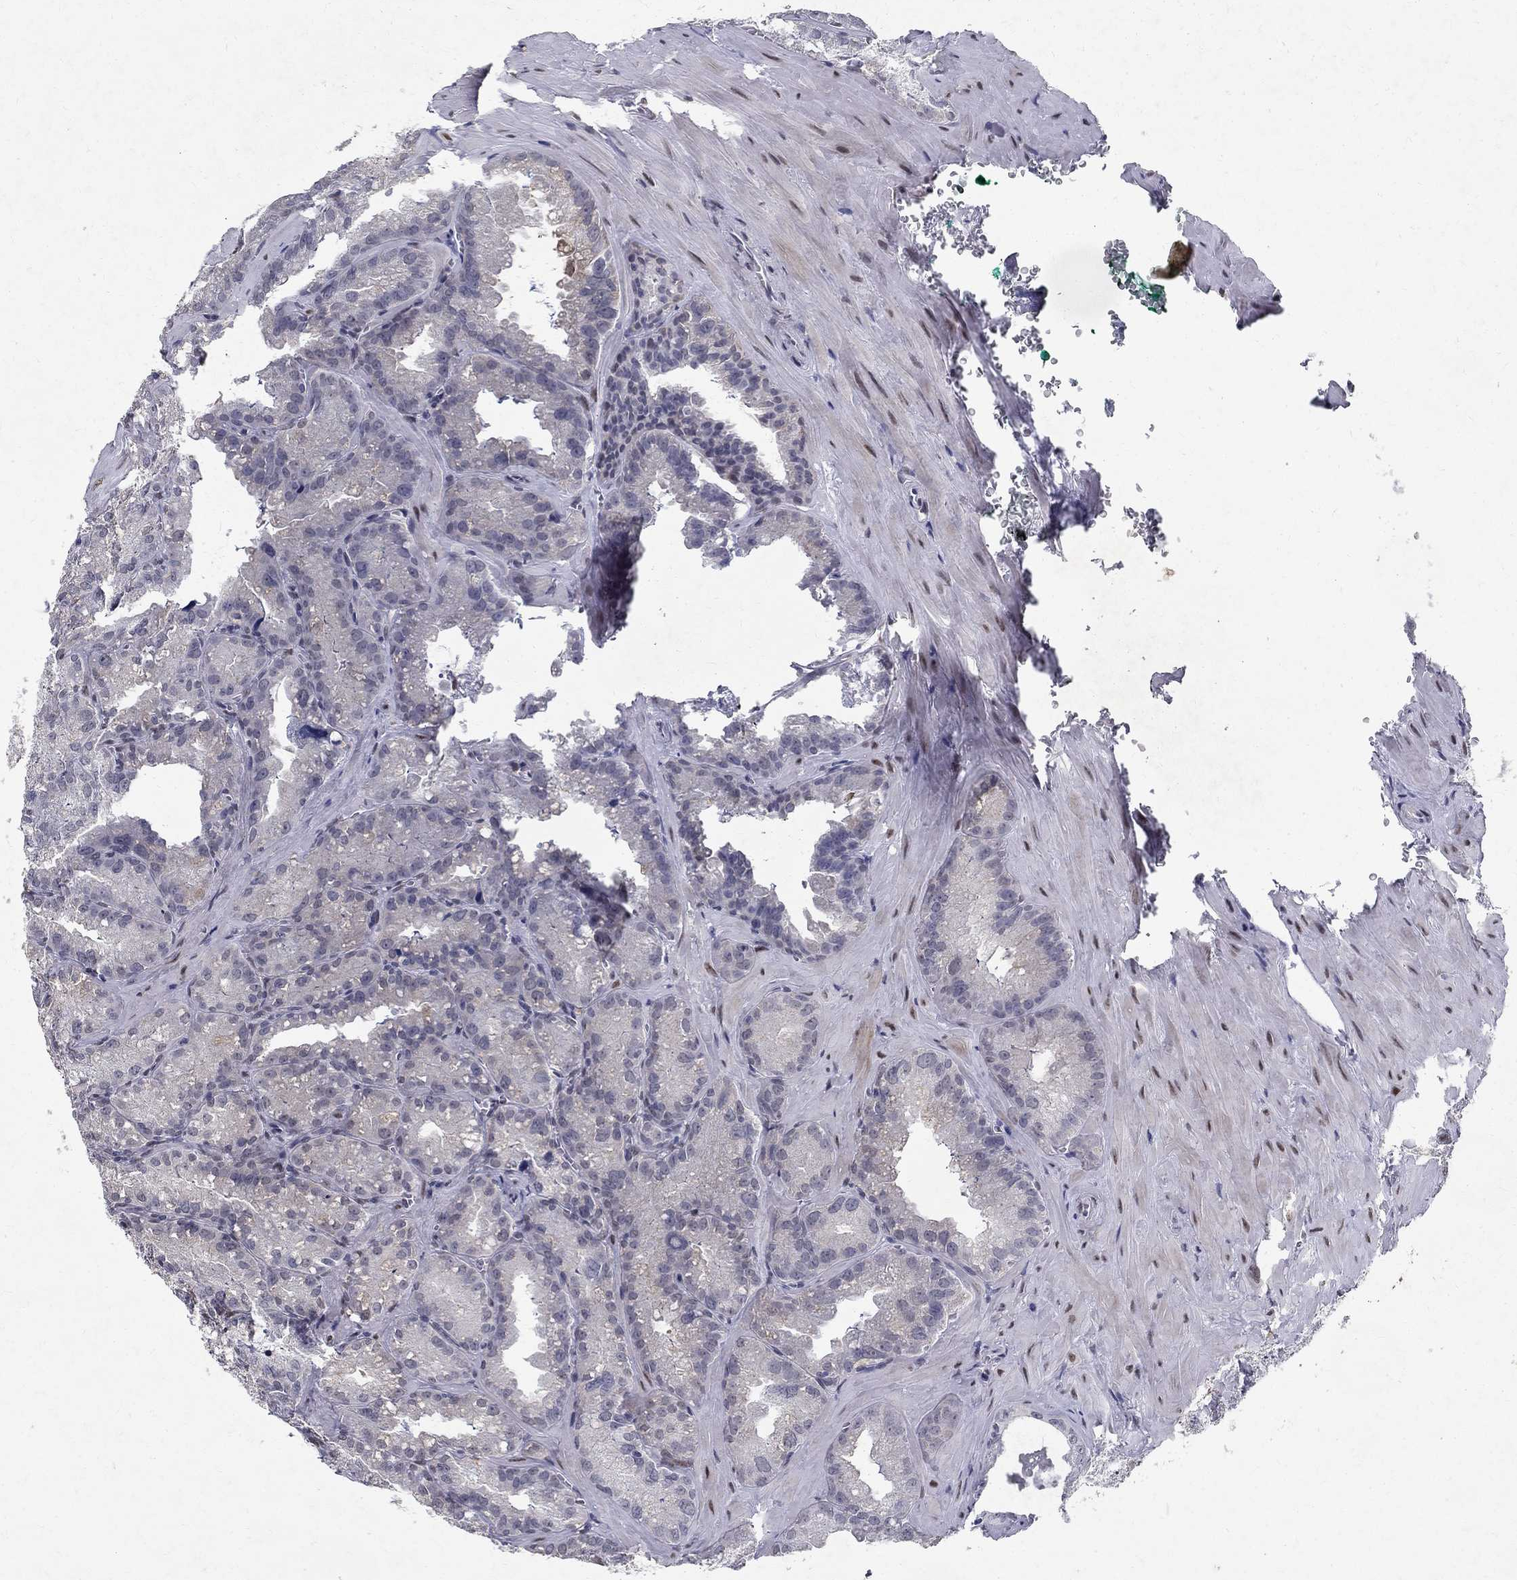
{"staining": {"intensity": "negative", "quantity": "none", "location": "none"}, "tissue": "seminal vesicle", "cell_type": "Glandular cells", "image_type": "normal", "snomed": [{"axis": "morphology", "description": "Normal tissue, NOS"}, {"axis": "topography", "description": "Seminal veicle"}], "caption": "A micrograph of human seminal vesicle is negative for staining in glandular cells. (IHC, brightfield microscopy, high magnification).", "gene": "RBFOX1", "patient": {"sex": "male", "age": 57}}